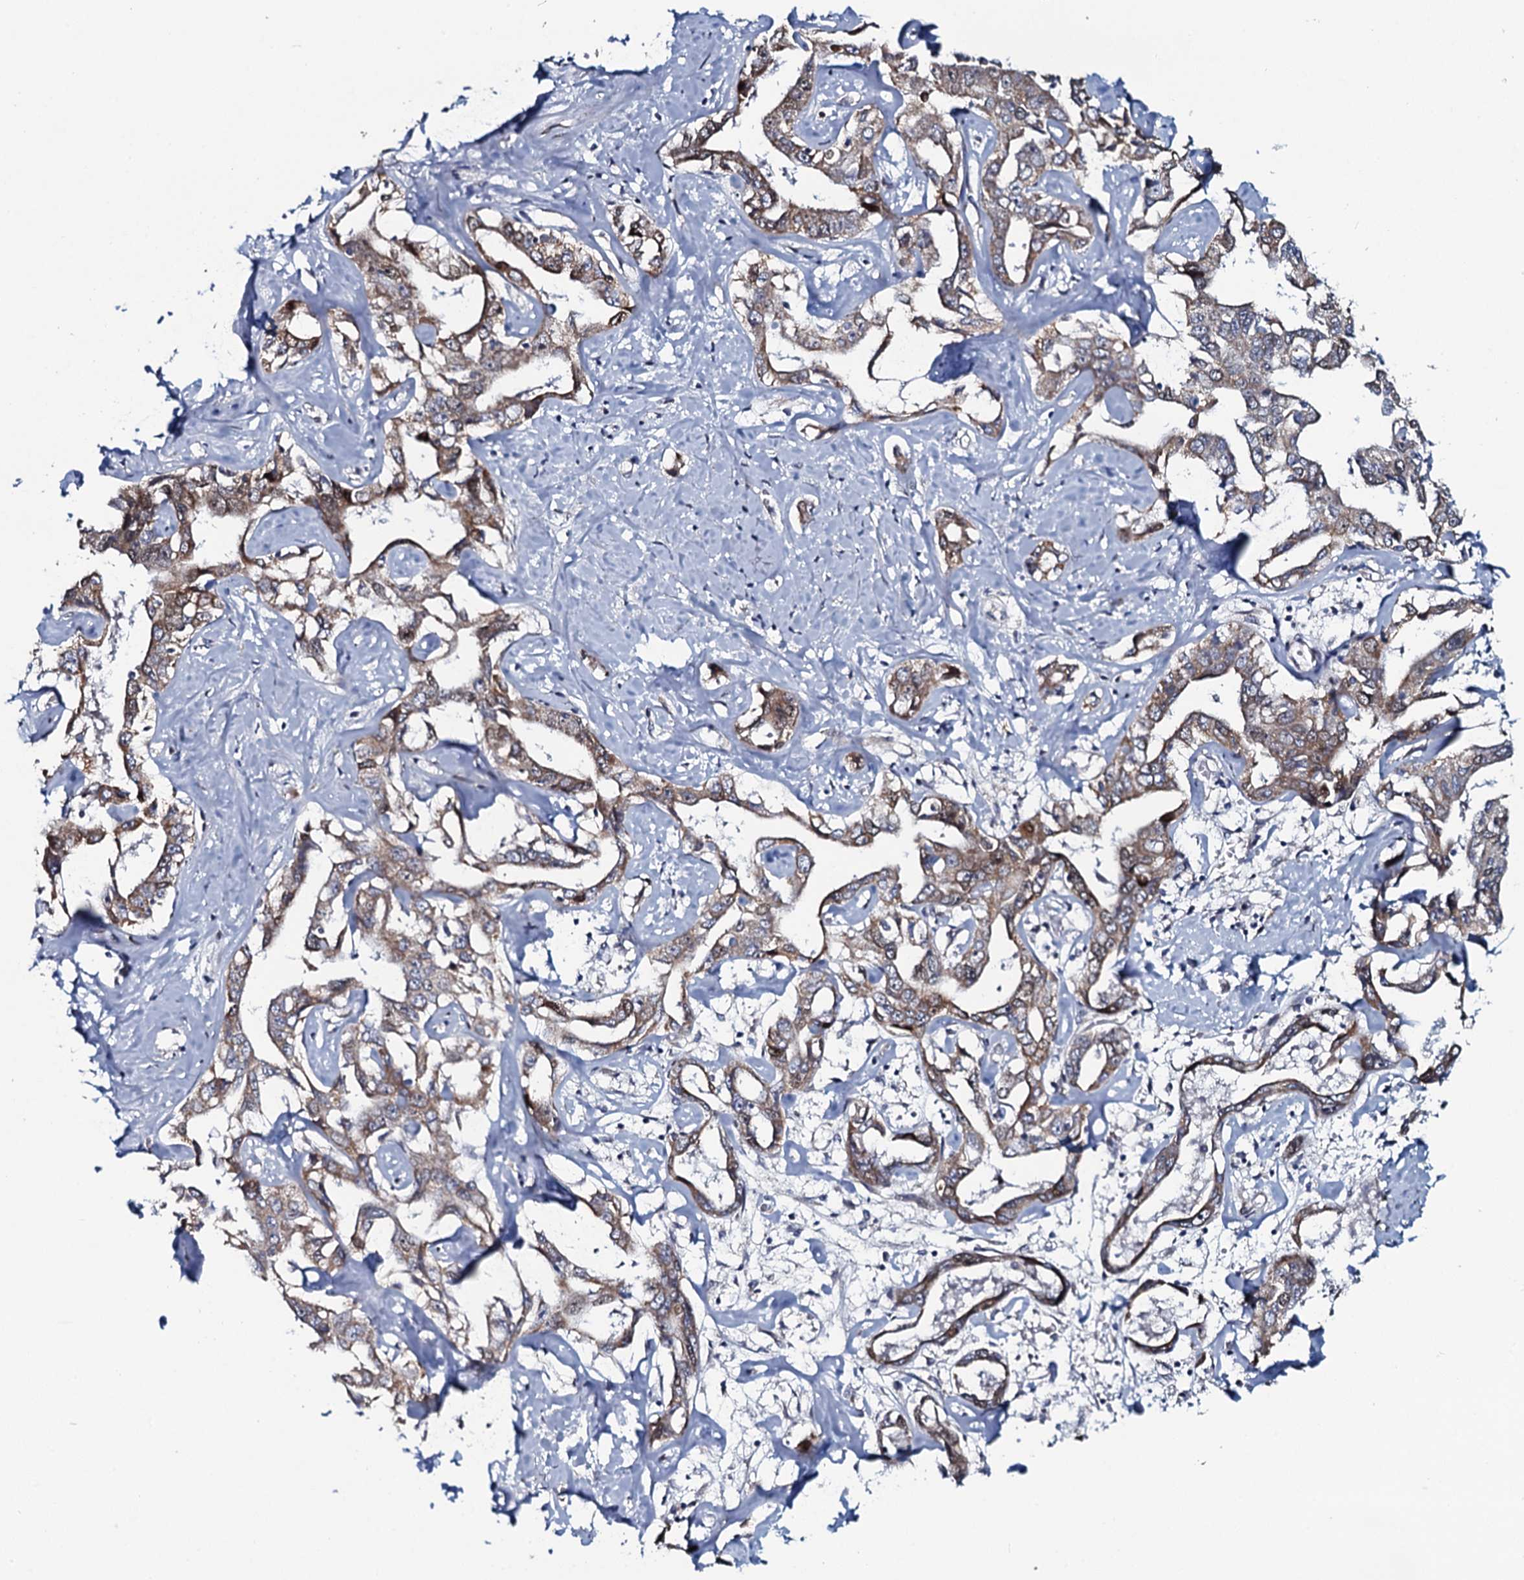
{"staining": {"intensity": "weak", "quantity": ">75%", "location": "cytoplasmic/membranous"}, "tissue": "liver cancer", "cell_type": "Tumor cells", "image_type": "cancer", "snomed": [{"axis": "morphology", "description": "Cholangiocarcinoma"}, {"axis": "topography", "description": "Liver"}], "caption": "High-power microscopy captured an immunohistochemistry histopathology image of cholangiocarcinoma (liver), revealing weak cytoplasmic/membranous staining in approximately >75% of tumor cells.", "gene": "KCTD4", "patient": {"sex": "male", "age": 59}}